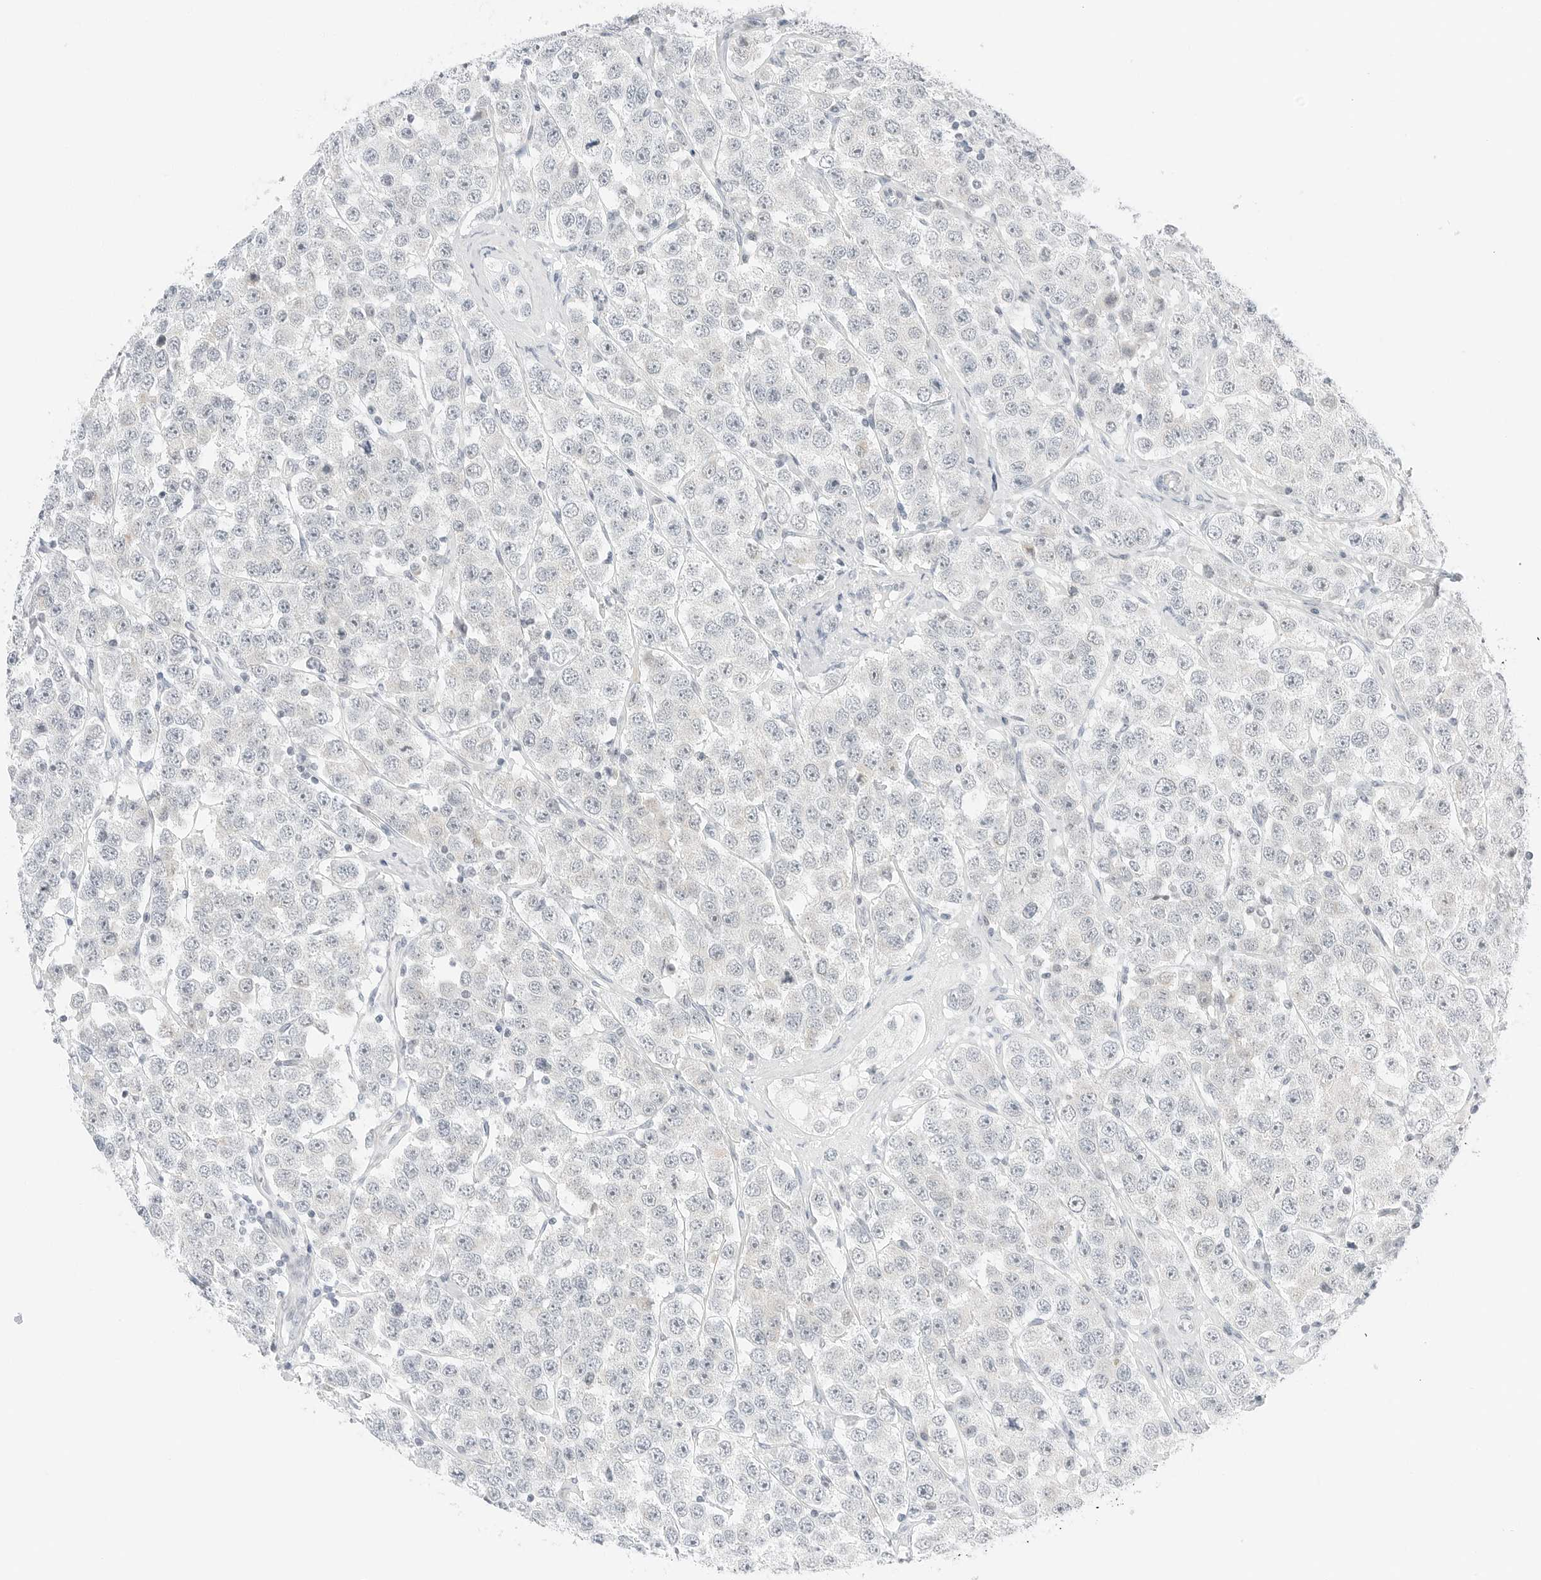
{"staining": {"intensity": "negative", "quantity": "none", "location": "none"}, "tissue": "testis cancer", "cell_type": "Tumor cells", "image_type": "cancer", "snomed": [{"axis": "morphology", "description": "Seminoma, NOS"}, {"axis": "topography", "description": "Testis"}], "caption": "Testis seminoma stained for a protein using immunohistochemistry (IHC) displays no expression tumor cells.", "gene": "CCSAP", "patient": {"sex": "male", "age": 28}}